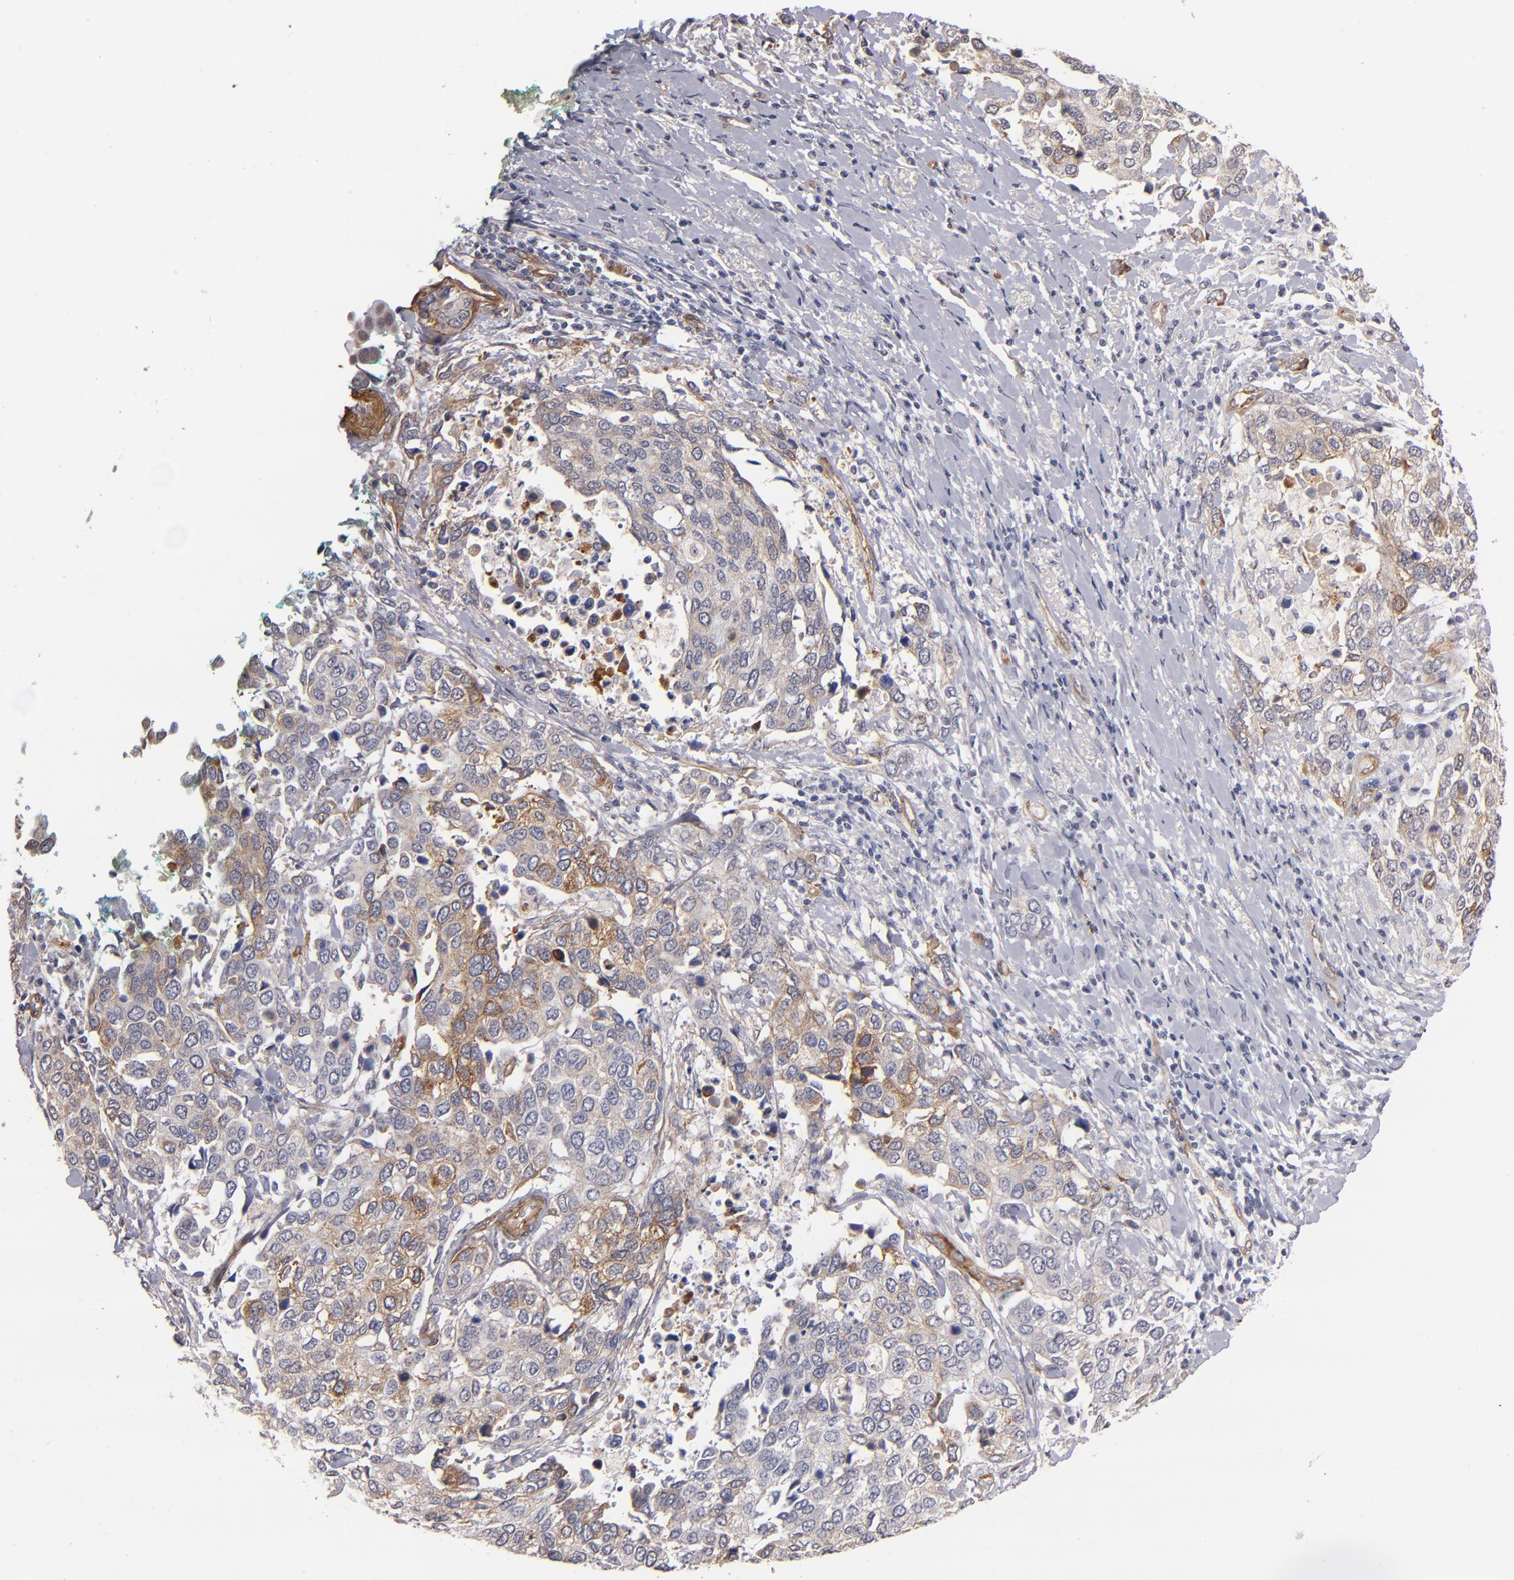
{"staining": {"intensity": "weak", "quantity": "25%-75%", "location": "cytoplasmic/membranous"}, "tissue": "cervical cancer", "cell_type": "Tumor cells", "image_type": "cancer", "snomed": [{"axis": "morphology", "description": "Squamous cell carcinoma, NOS"}, {"axis": "topography", "description": "Cervix"}], "caption": "Protein positivity by immunohistochemistry exhibits weak cytoplasmic/membranous positivity in about 25%-75% of tumor cells in cervical squamous cell carcinoma.", "gene": "LAMC1", "patient": {"sex": "female", "age": 54}}